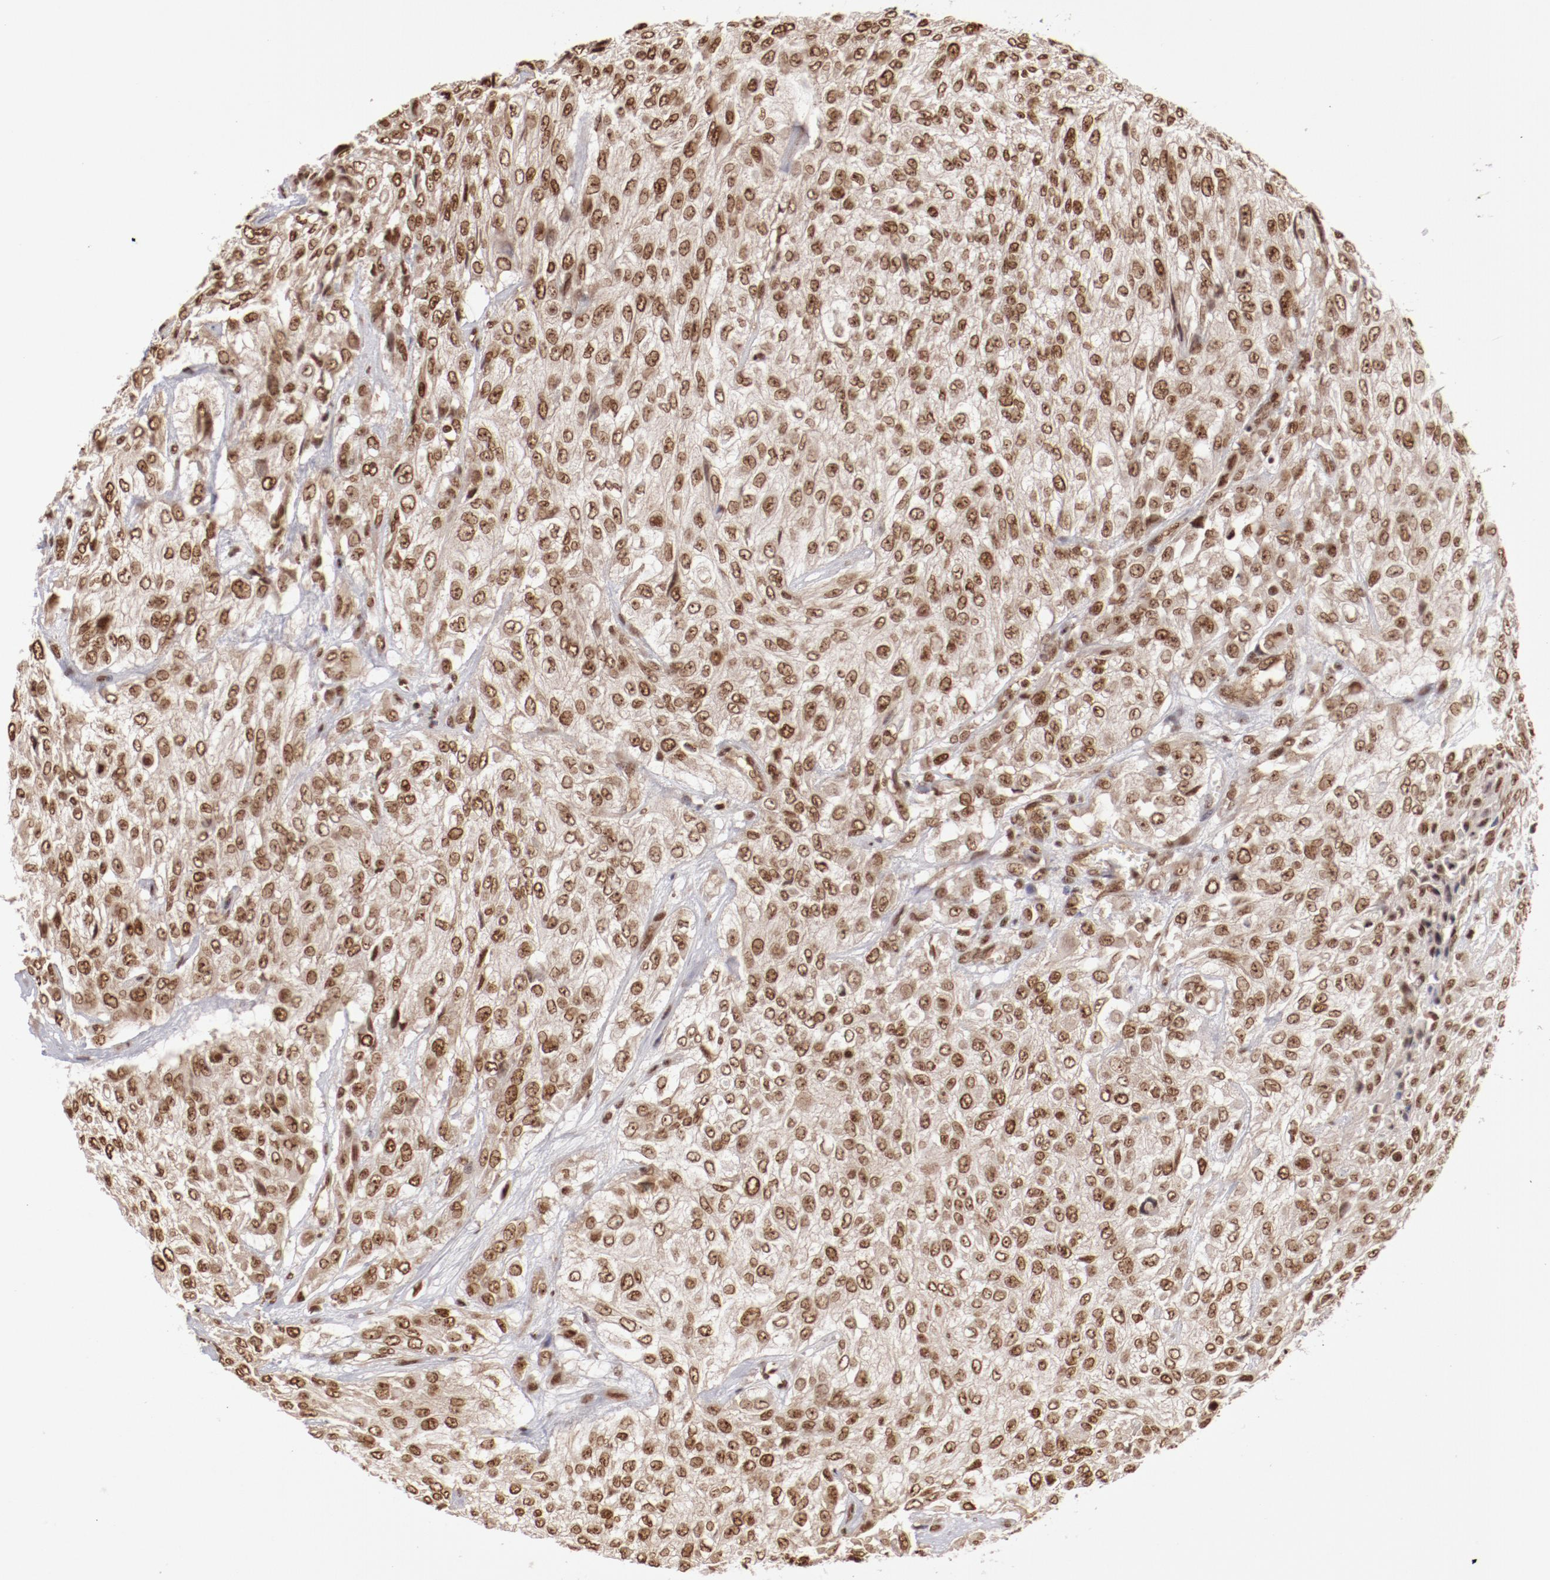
{"staining": {"intensity": "moderate", "quantity": ">75%", "location": "nuclear"}, "tissue": "urothelial cancer", "cell_type": "Tumor cells", "image_type": "cancer", "snomed": [{"axis": "morphology", "description": "Urothelial carcinoma, High grade"}, {"axis": "topography", "description": "Urinary bladder"}], "caption": "Immunohistochemistry histopathology image of high-grade urothelial carcinoma stained for a protein (brown), which demonstrates medium levels of moderate nuclear positivity in approximately >75% of tumor cells.", "gene": "ABL2", "patient": {"sex": "male", "age": 57}}